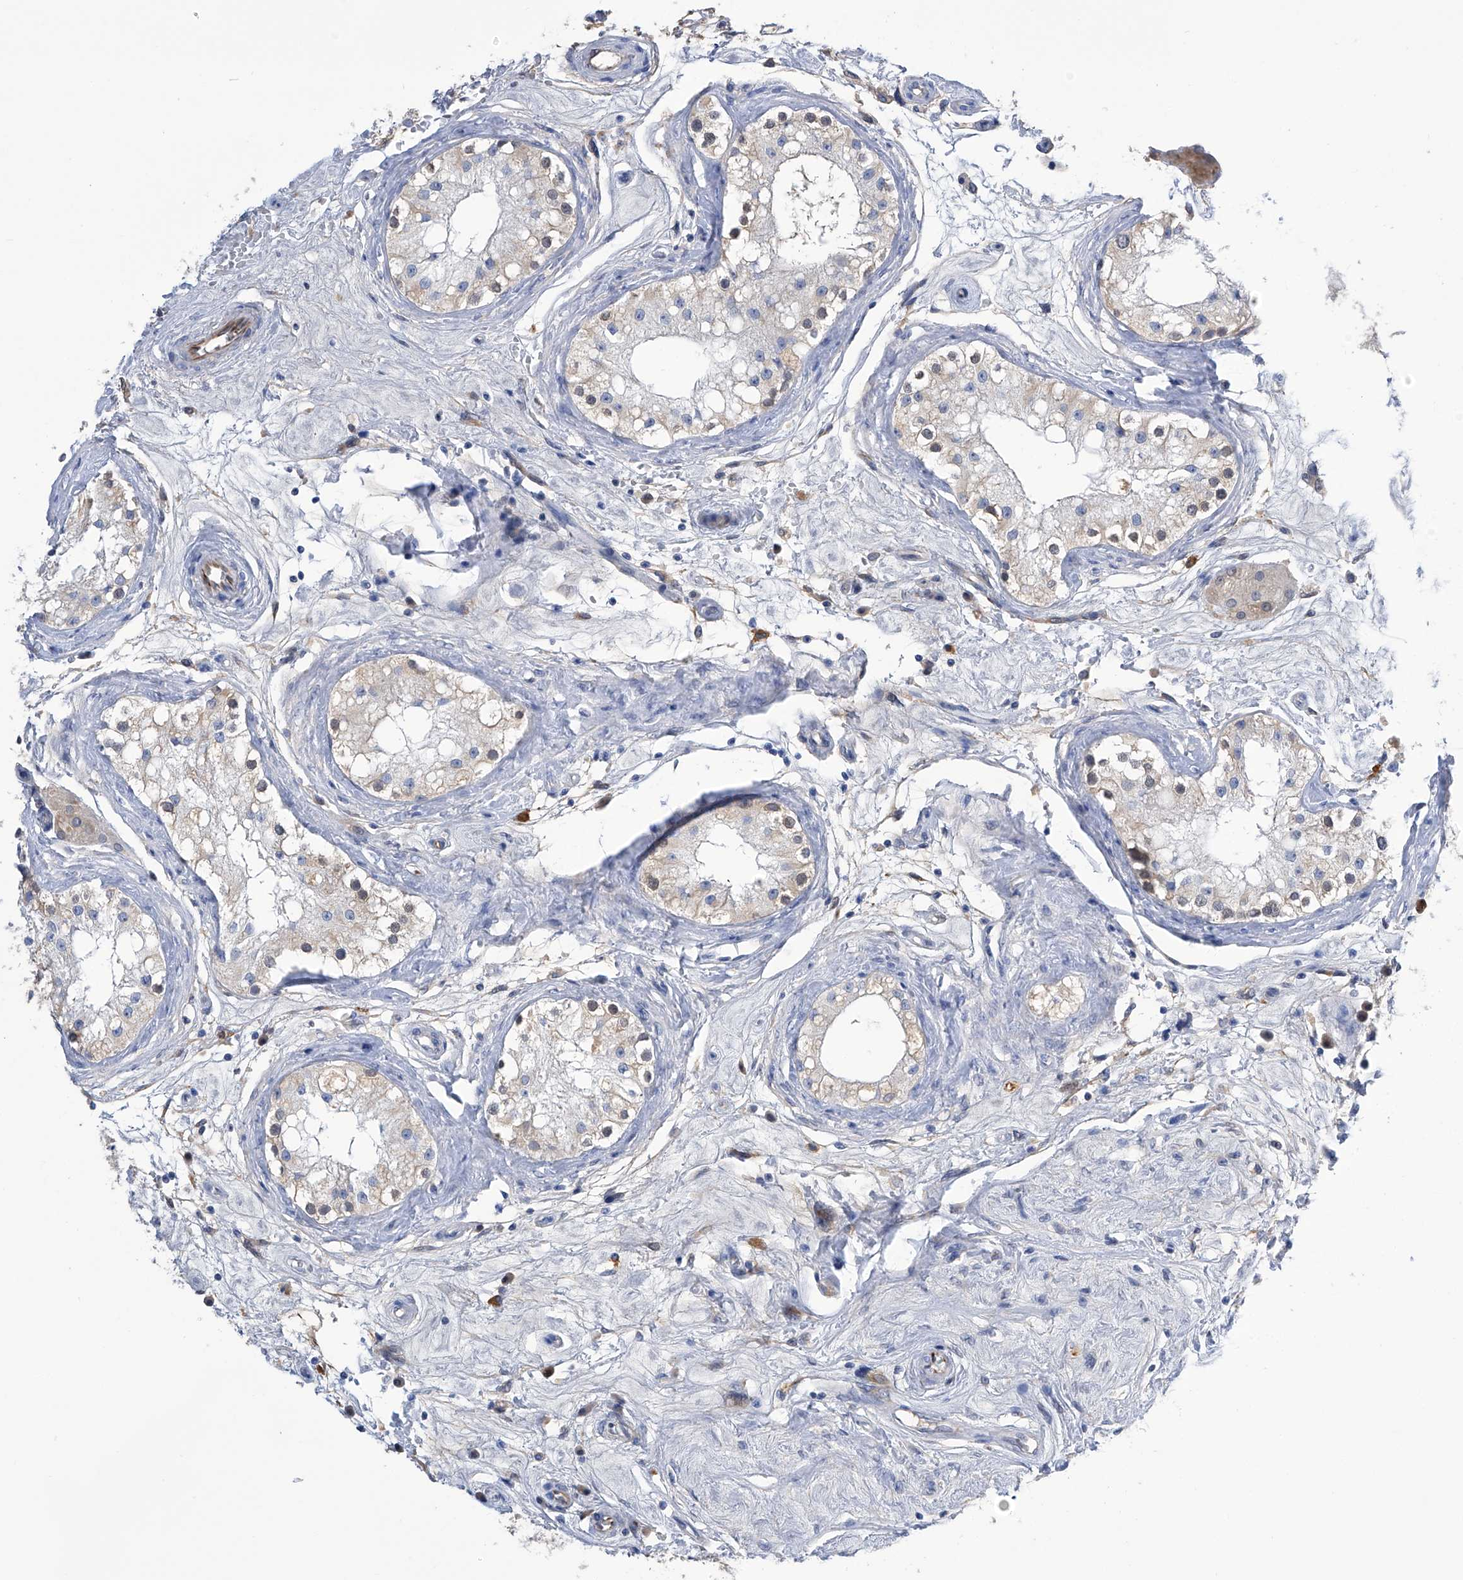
{"staining": {"intensity": "moderate", "quantity": "25%-75%", "location": "cytoplasmic/membranous,nuclear"}, "tissue": "testis", "cell_type": "Cells in seminiferous ducts", "image_type": "normal", "snomed": [{"axis": "morphology", "description": "Normal tissue, NOS"}, {"axis": "topography", "description": "Testis"}], "caption": "DAB immunohistochemical staining of normal human testis demonstrates moderate cytoplasmic/membranous,nuclear protein expression in approximately 25%-75% of cells in seminiferous ducts. The protein of interest is stained brown, and the nuclei are stained in blue (DAB (3,3'-diaminobenzidine) IHC with brightfield microscopy, high magnification).", "gene": "PGM3", "patient": {"sex": "male", "age": 84}}